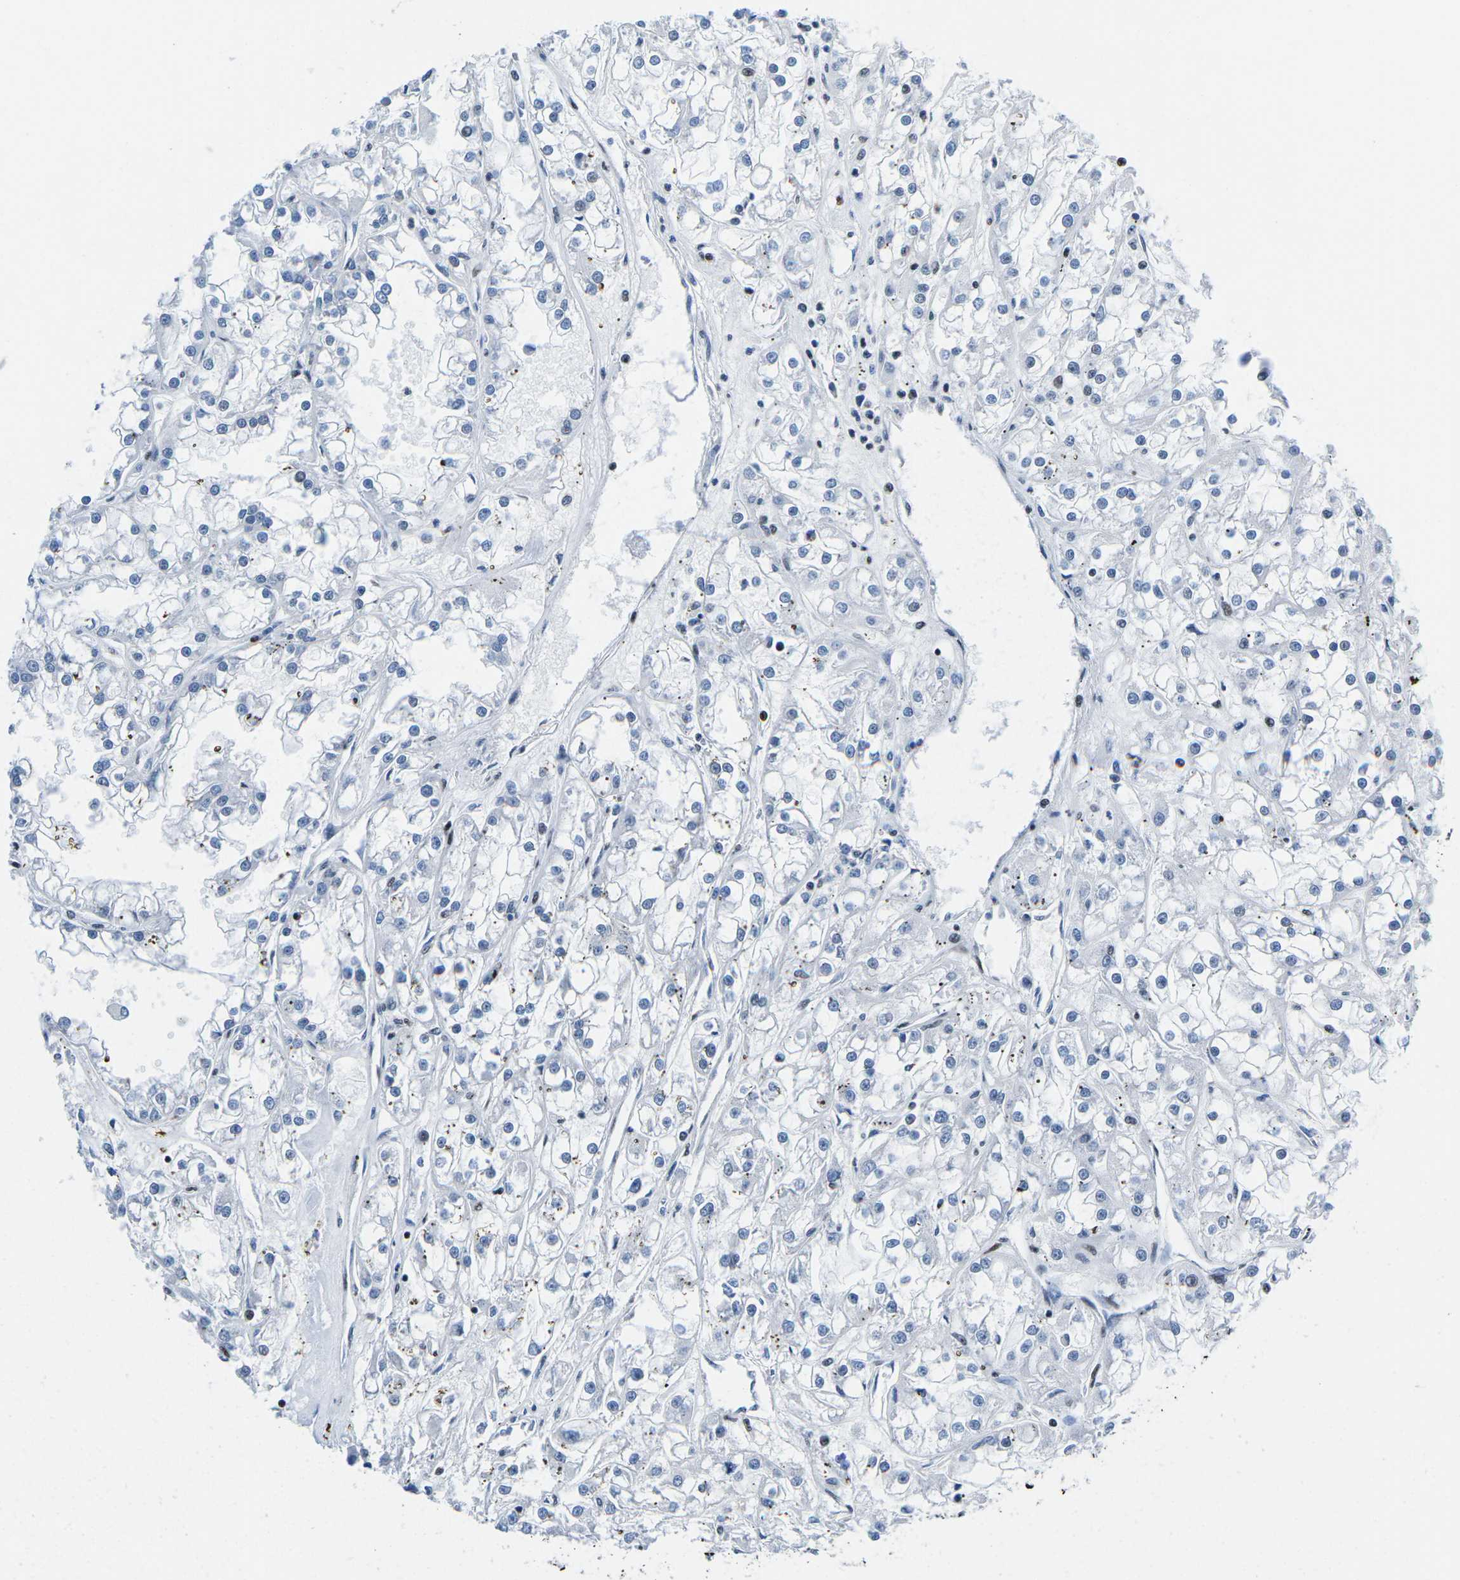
{"staining": {"intensity": "negative", "quantity": "none", "location": "none"}, "tissue": "renal cancer", "cell_type": "Tumor cells", "image_type": "cancer", "snomed": [{"axis": "morphology", "description": "Adenocarcinoma, NOS"}, {"axis": "topography", "description": "Kidney"}], "caption": "Immunohistochemical staining of adenocarcinoma (renal) demonstrates no significant positivity in tumor cells.", "gene": "ATF1", "patient": {"sex": "female", "age": 52}}